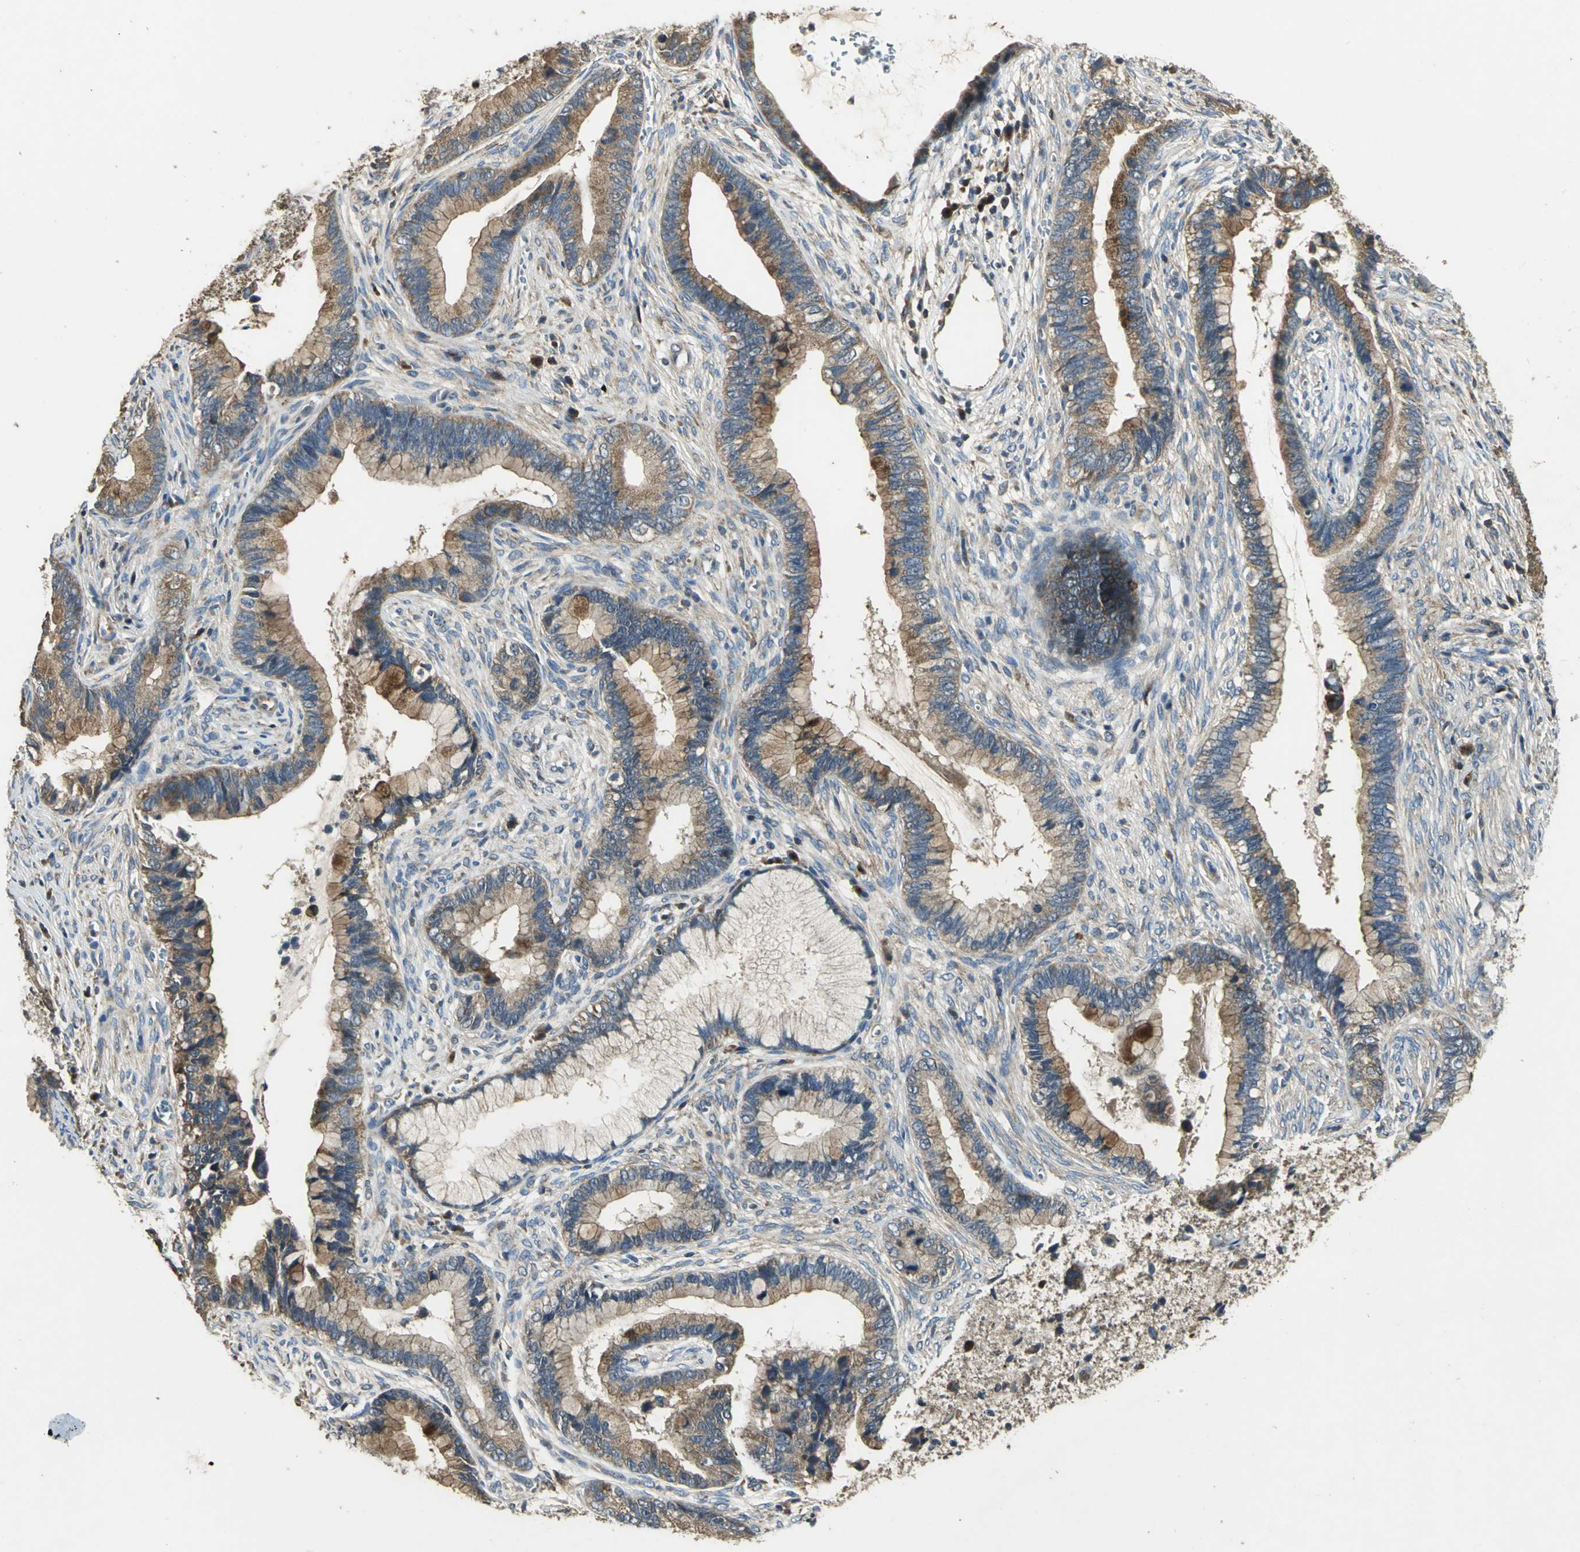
{"staining": {"intensity": "moderate", "quantity": ">75%", "location": "cytoplasmic/membranous"}, "tissue": "cervical cancer", "cell_type": "Tumor cells", "image_type": "cancer", "snomed": [{"axis": "morphology", "description": "Adenocarcinoma, NOS"}, {"axis": "topography", "description": "Cervix"}], "caption": "Adenocarcinoma (cervical) stained for a protein (brown) demonstrates moderate cytoplasmic/membranous positive expression in about >75% of tumor cells.", "gene": "IRF3", "patient": {"sex": "female", "age": 44}}